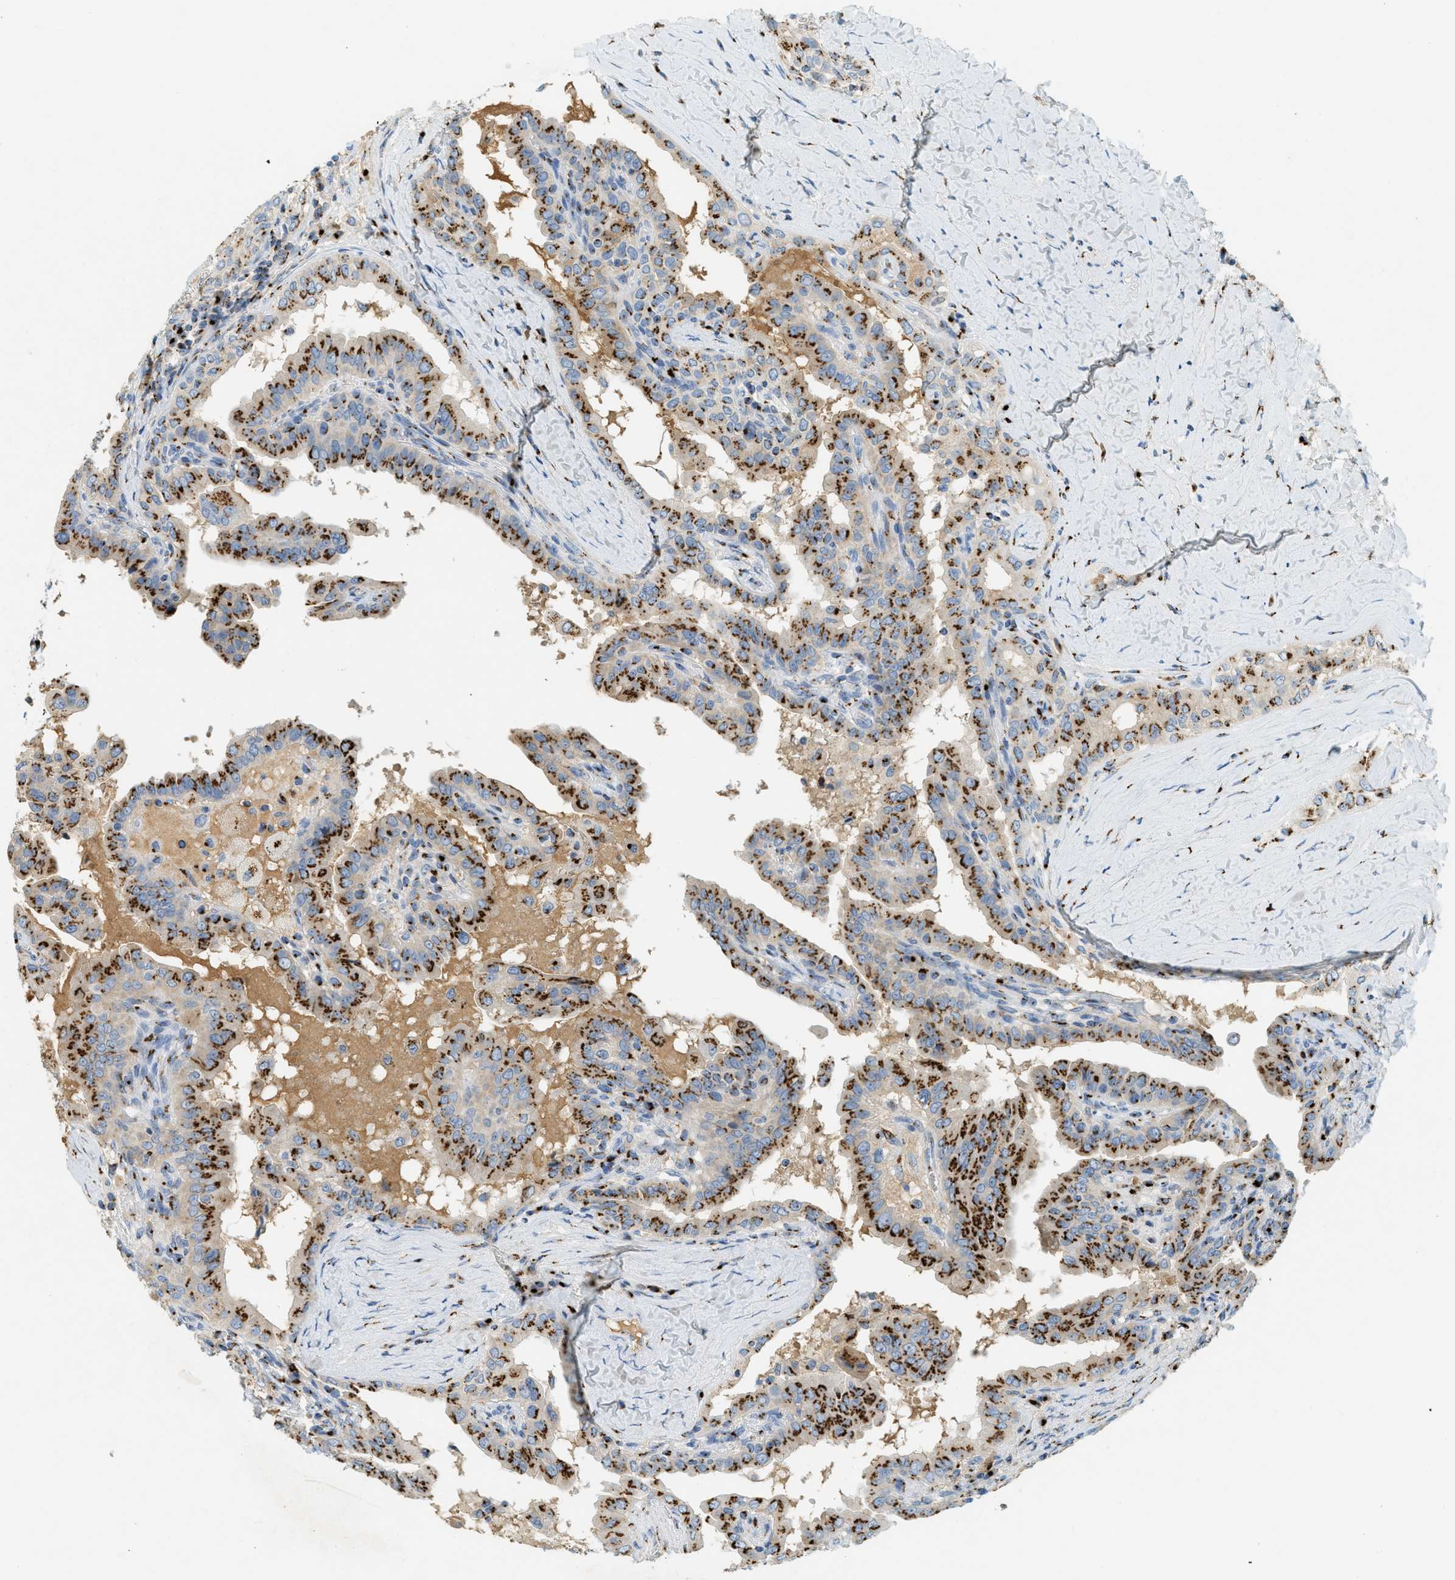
{"staining": {"intensity": "strong", "quantity": "25%-75%", "location": "cytoplasmic/membranous"}, "tissue": "thyroid cancer", "cell_type": "Tumor cells", "image_type": "cancer", "snomed": [{"axis": "morphology", "description": "Papillary adenocarcinoma, NOS"}, {"axis": "topography", "description": "Thyroid gland"}], "caption": "An immunohistochemistry (IHC) histopathology image of tumor tissue is shown. Protein staining in brown labels strong cytoplasmic/membranous positivity in papillary adenocarcinoma (thyroid) within tumor cells.", "gene": "ENTPD4", "patient": {"sex": "male", "age": 33}}